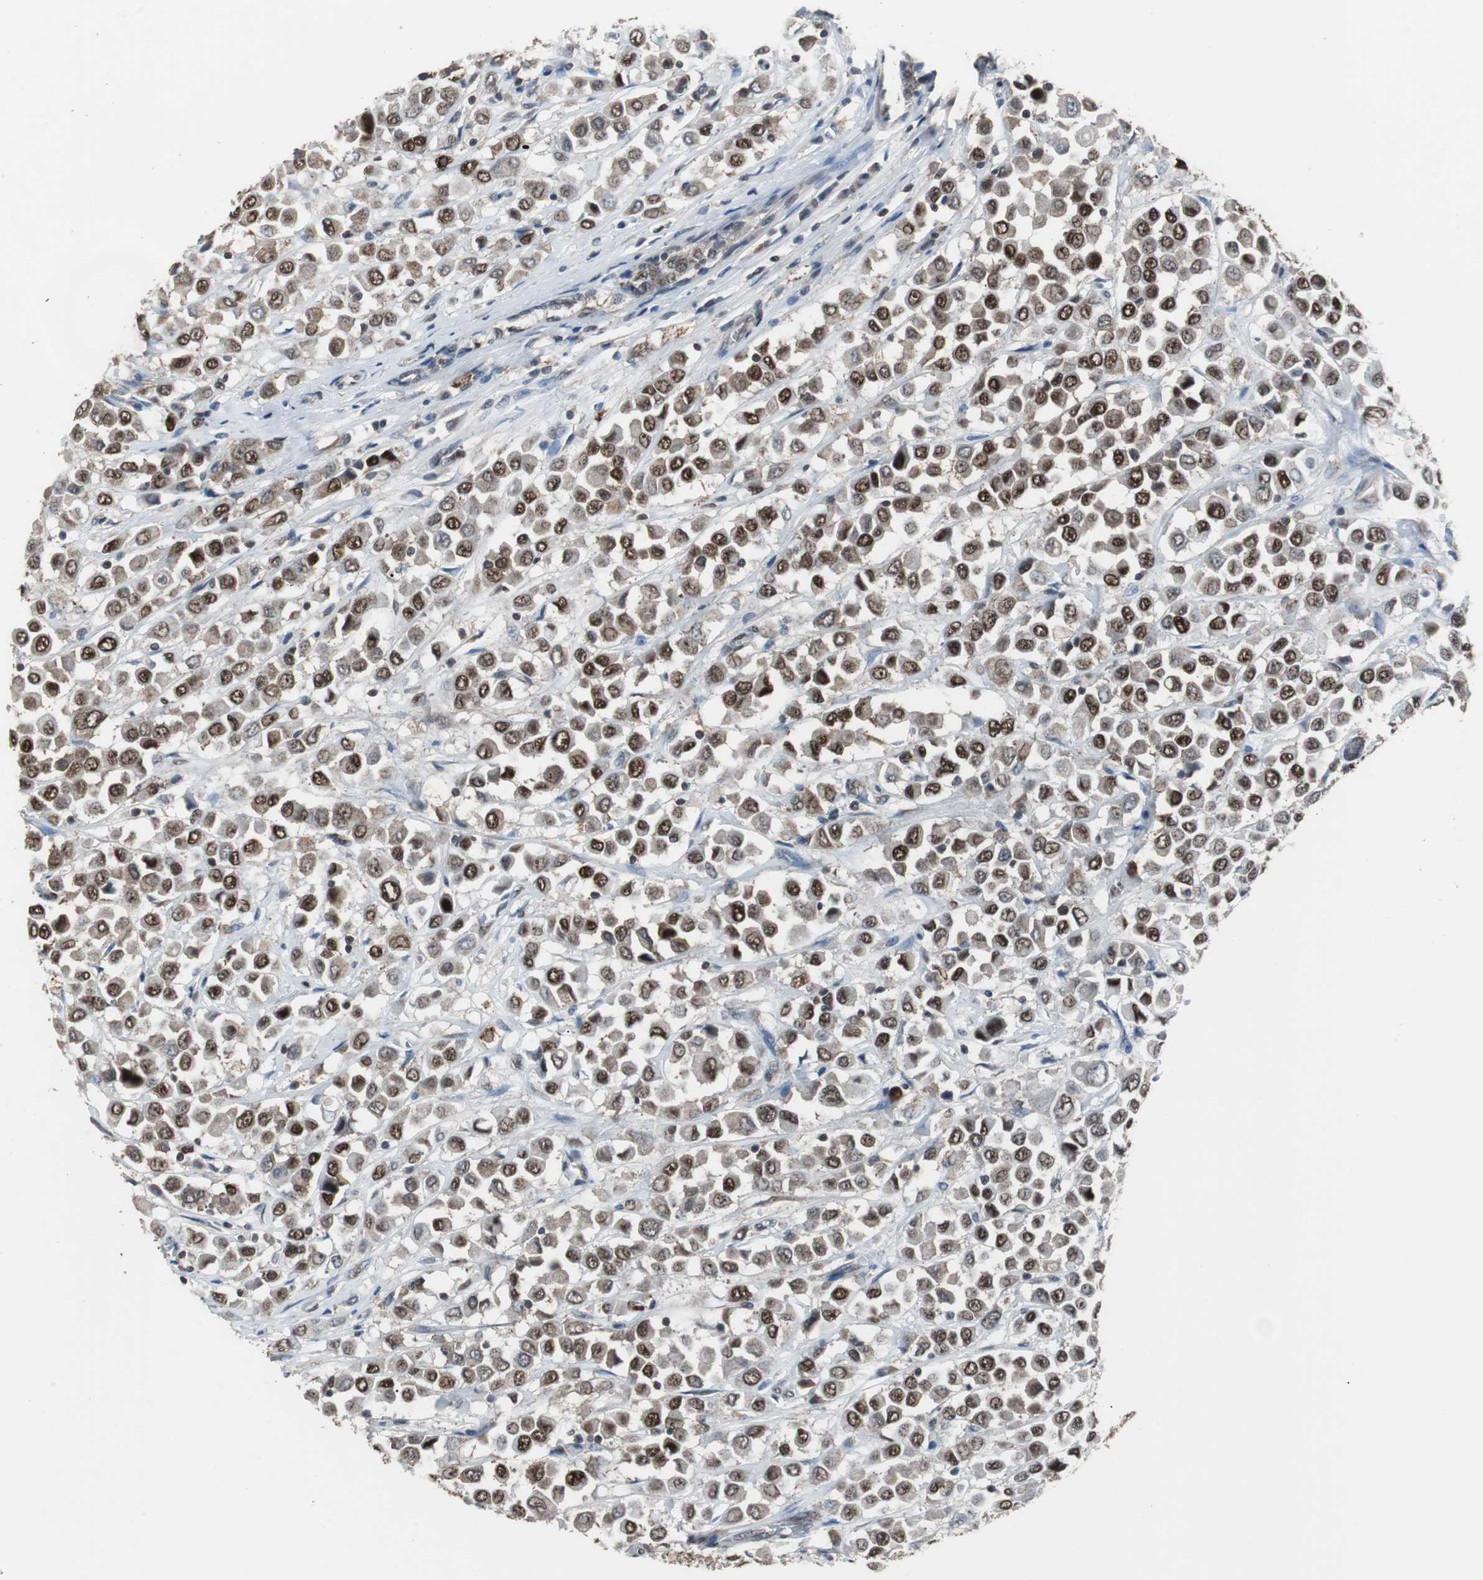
{"staining": {"intensity": "strong", "quantity": ">75%", "location": "nuclear"}, "tissue": "breast cancer", "cell_type": "Tumor cells", "image_type": "cancer", "snomed": [{"axis": "morphology", "description": "Duct carcinoma"}, {"axis": "topography", "description": "Breast"}], "caption": "The image displays a brown stain indicating the presence of a protein in the nuclear of tumor cells in breast cancer.", "gene": "ZHX2", "patient": {"sex": "female", "age": 61}}